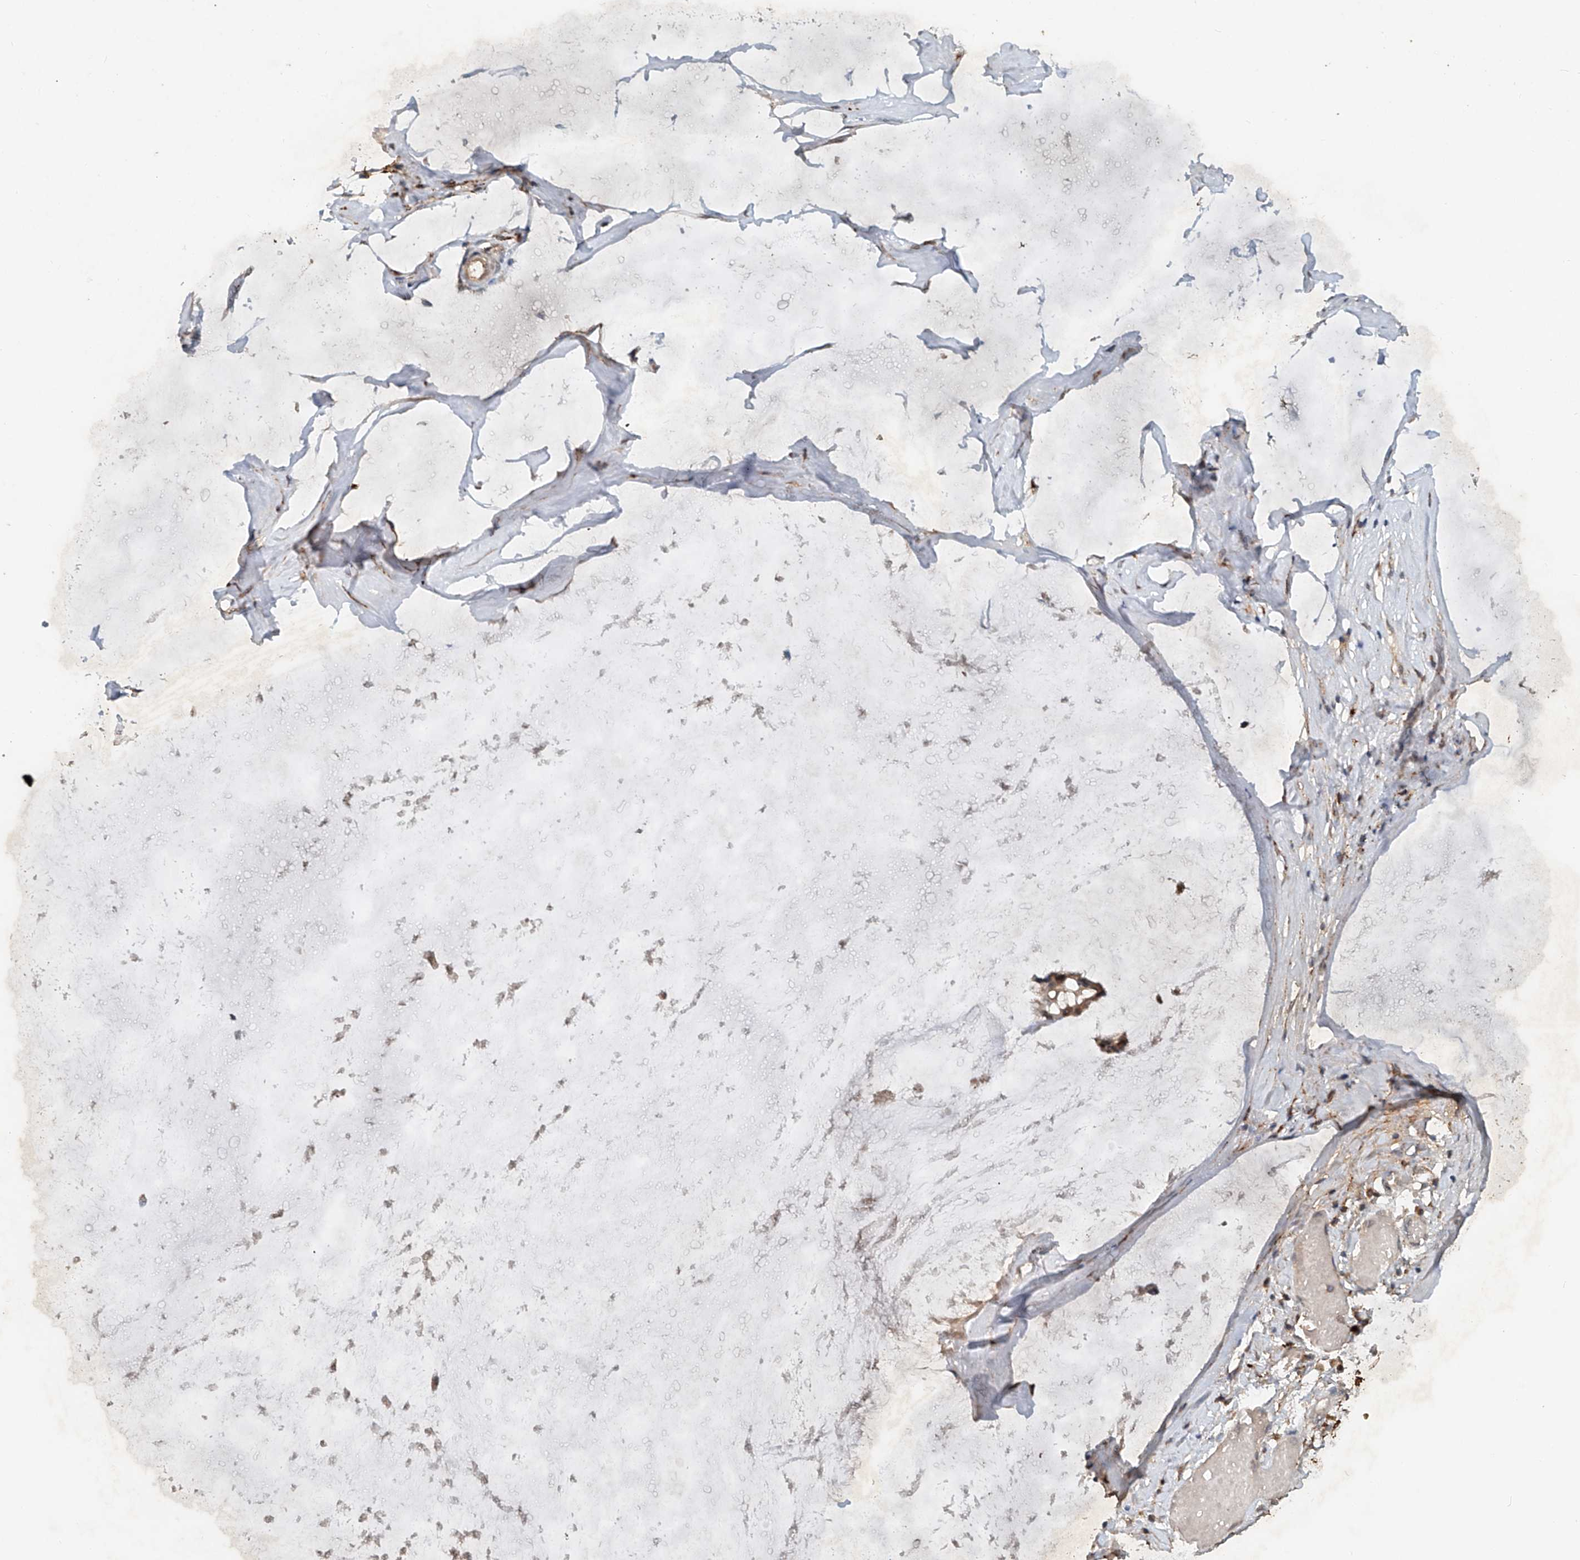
{"staining": {"intensity": "moderate", "quantity": "25%-75%", "location": "cytoplasmic/membranous,nuclear"}, "tissue": "ovarian cancer", "cell_type": "Tumor cells", "image_type": "cancer", "snomed": [{"axis": "morphology", "description": "Cystadenocarcinoma, mucinous, NOS"}, {"axis": "topography", "description": "Ovary"}], "caption": "This image reveals IHC staining of ovarian cancer (mucinous cystadenocarcinoma), with medium moderate cytoplasmic/membranous and nuclear positivity in approximately 25%-75% of tumor cells.", "gene": "IER5", "patient": {"sex": "female", "age": 39}}